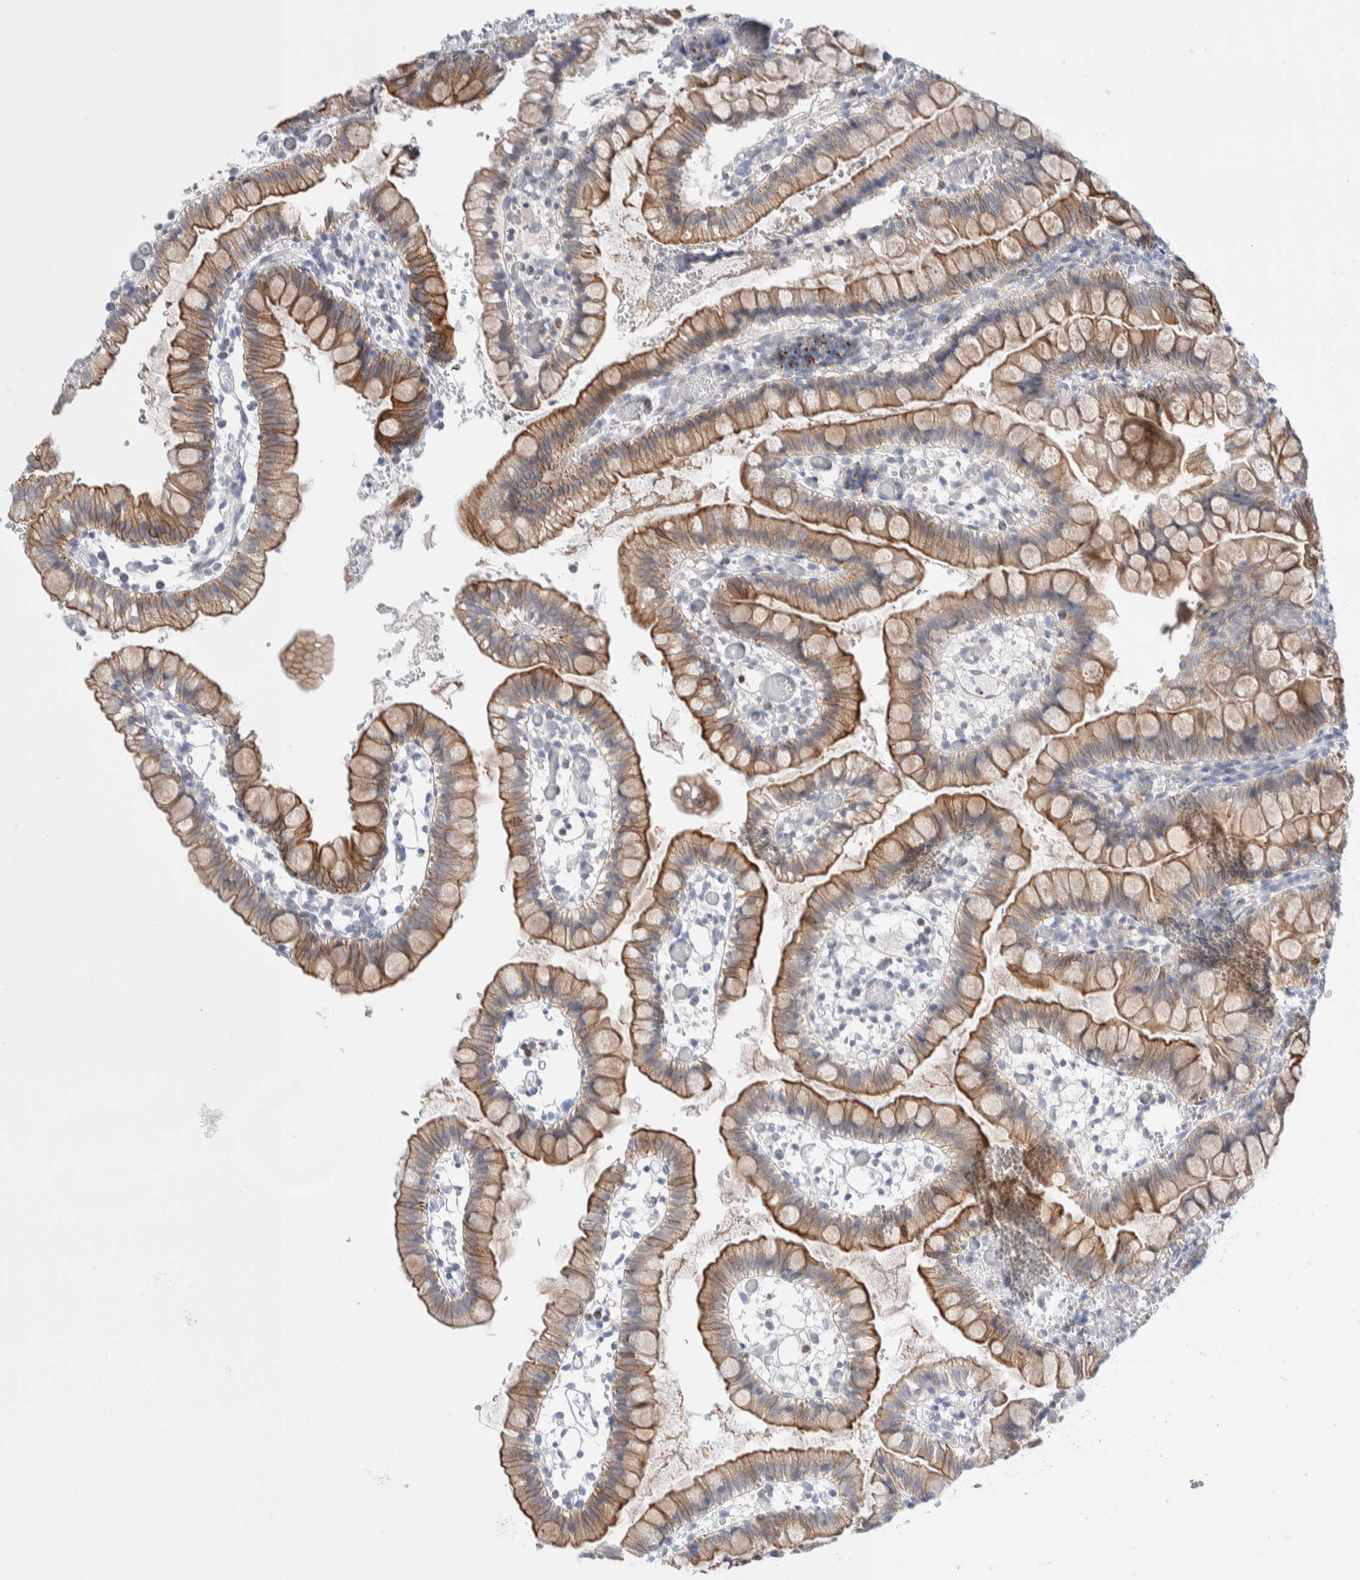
{"staining": {"intensity": "strong", "quantity": "25%-75%", "location": "cytoplasmic/membranous"}, "tissue": "small intestine", "cell_type": "Glandular cells", "image_type": "normal", "snomed": [{"axis": "morphology", "description": "Normal tissue, NOS"}, {"axis": "morphology", "description": "Developmental malformation"}, {"axis": "topography", "description": "Small intestine"}], "caption": "An immunohistochemistry micrograph of unremarkable tissue is shown. Protein staining in brown highlights strong cytoplasmic/membranous positivity in small intestine within glandular cells.", "gene": "C1orf112", "patient": {"sex": "male"}}